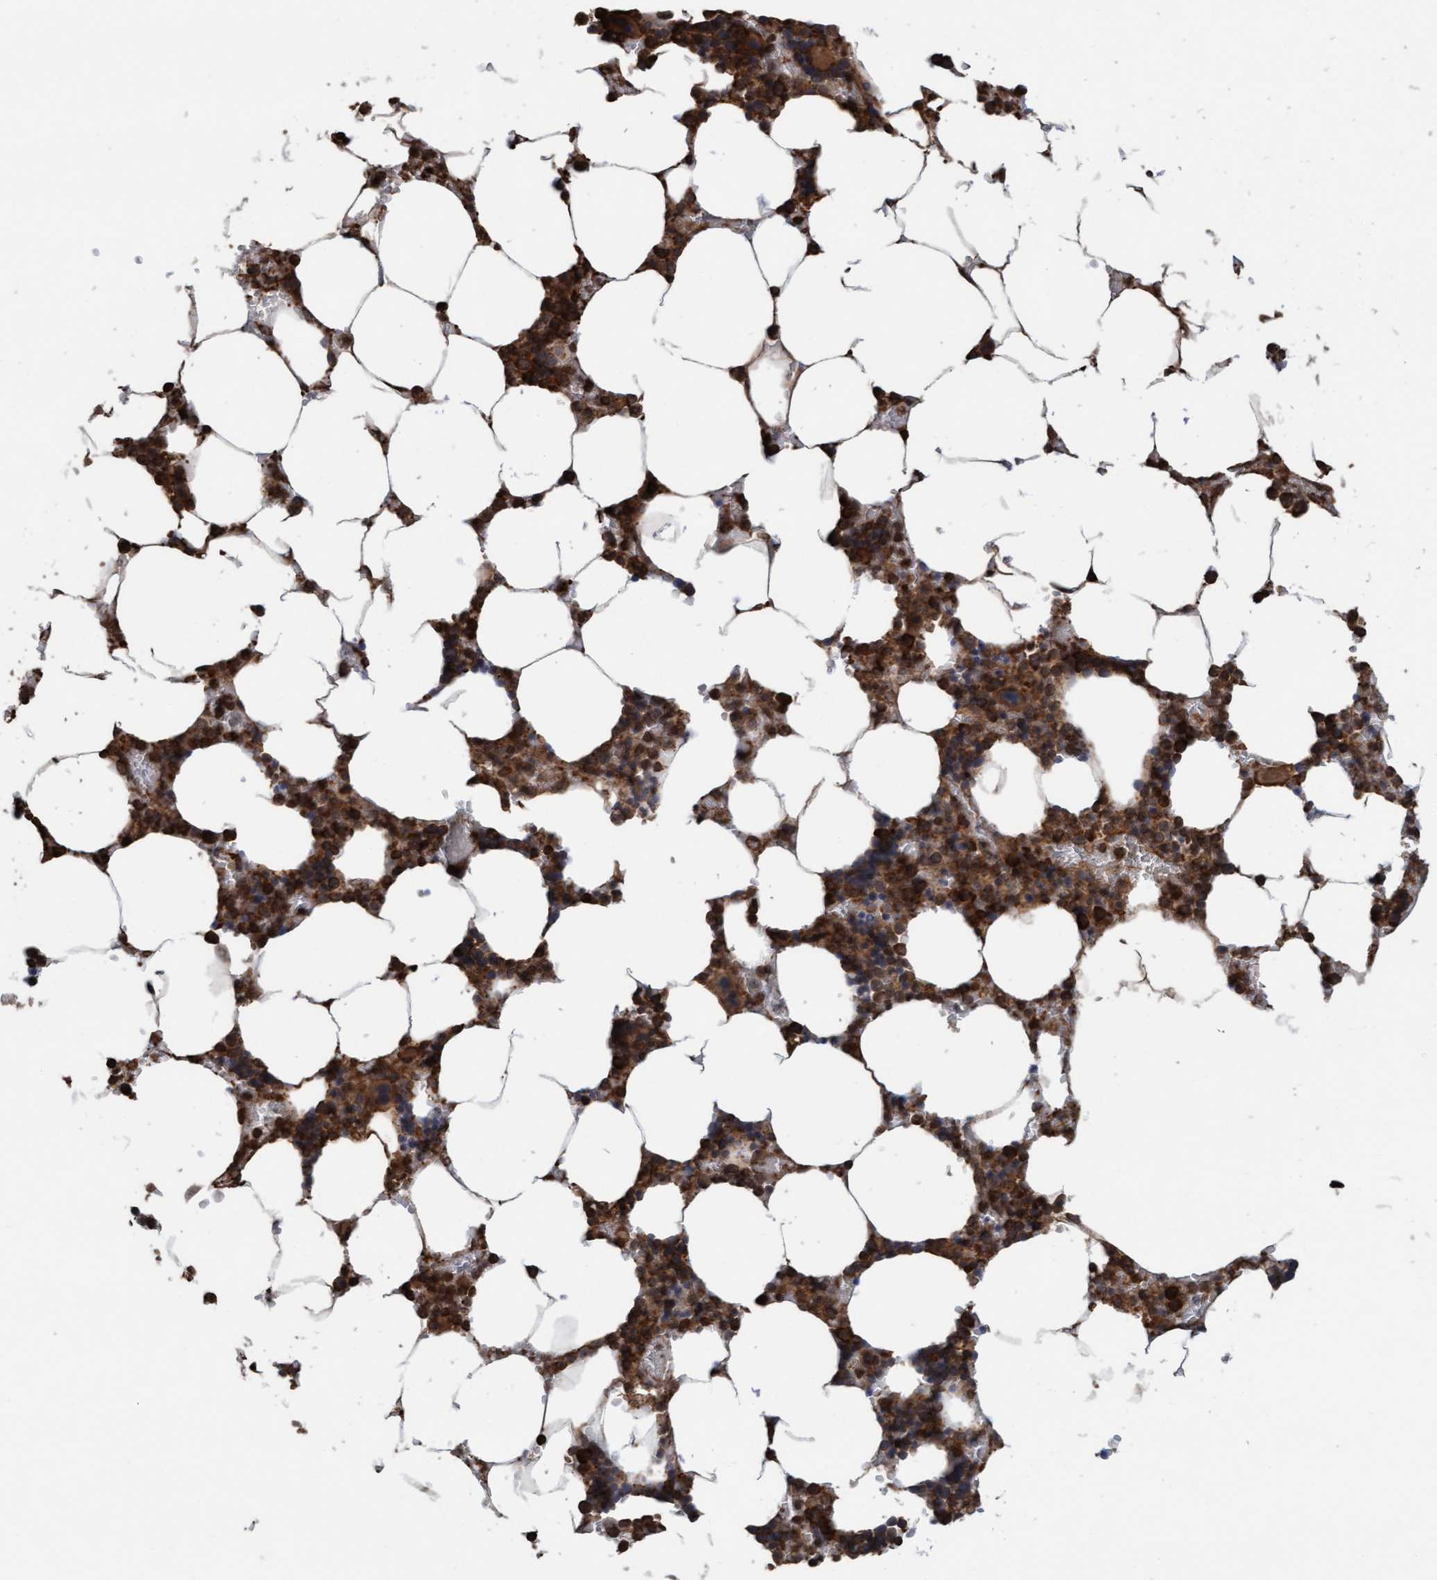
{"staining": {"intensity": "strong", "quantity": ">75%", "location": "cytoplasmic/membranous"}, "tissue": "bone marrow", "cell_type": "Hematopoietic cells", "image_type": "normal", "snomed": [{"axis": "morphology", "description": "Normal tissue, NOS"}, {"axis": "topography", "description": "Bone marrow"}], "caption": "DAB immunohistochemical staining of normal bone marrow displays strong cytoplasmic/membranous protein expression in approximately >75% of hematopoietic cells.", "gene": "FXR2", "patient": {"sex": "male", "age": 70}}